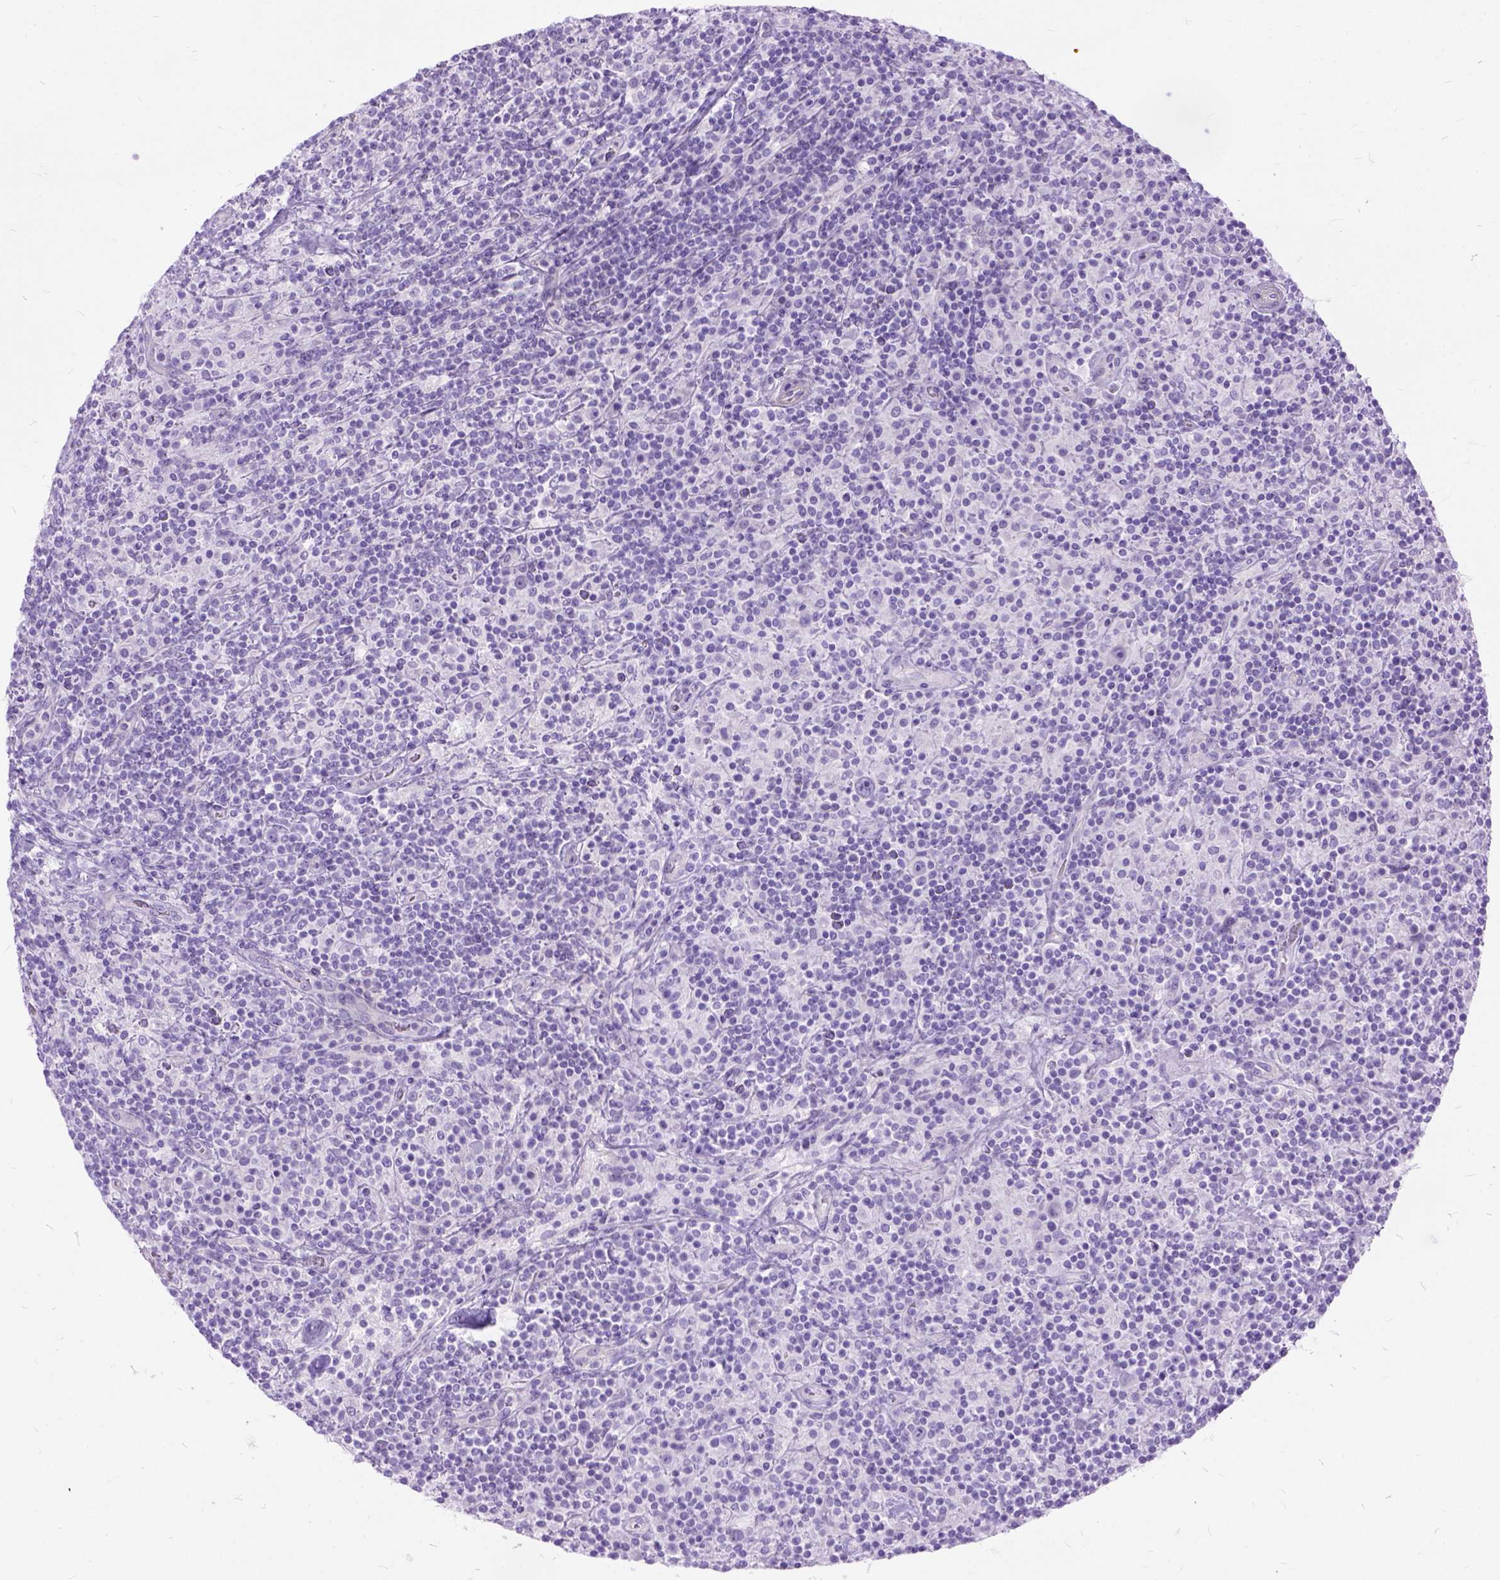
{"staining": {"intensity": "negative", "quantity": "none", "location": "none"}, "tissue": "lymphoma", "cell_type": "Tumor cells", "image_type": "cancer", "snomed": [{"axis": "morphology", "description": "Hodgkin's disease, NOS"}, {"axis": "topography", "description": "Lymph node"}], "caption": "Tumor cells show no significant protein positivity in Hodgkin's disease.", "gene": "ARL9", "patient": {"sex": "male", "age": 70}}